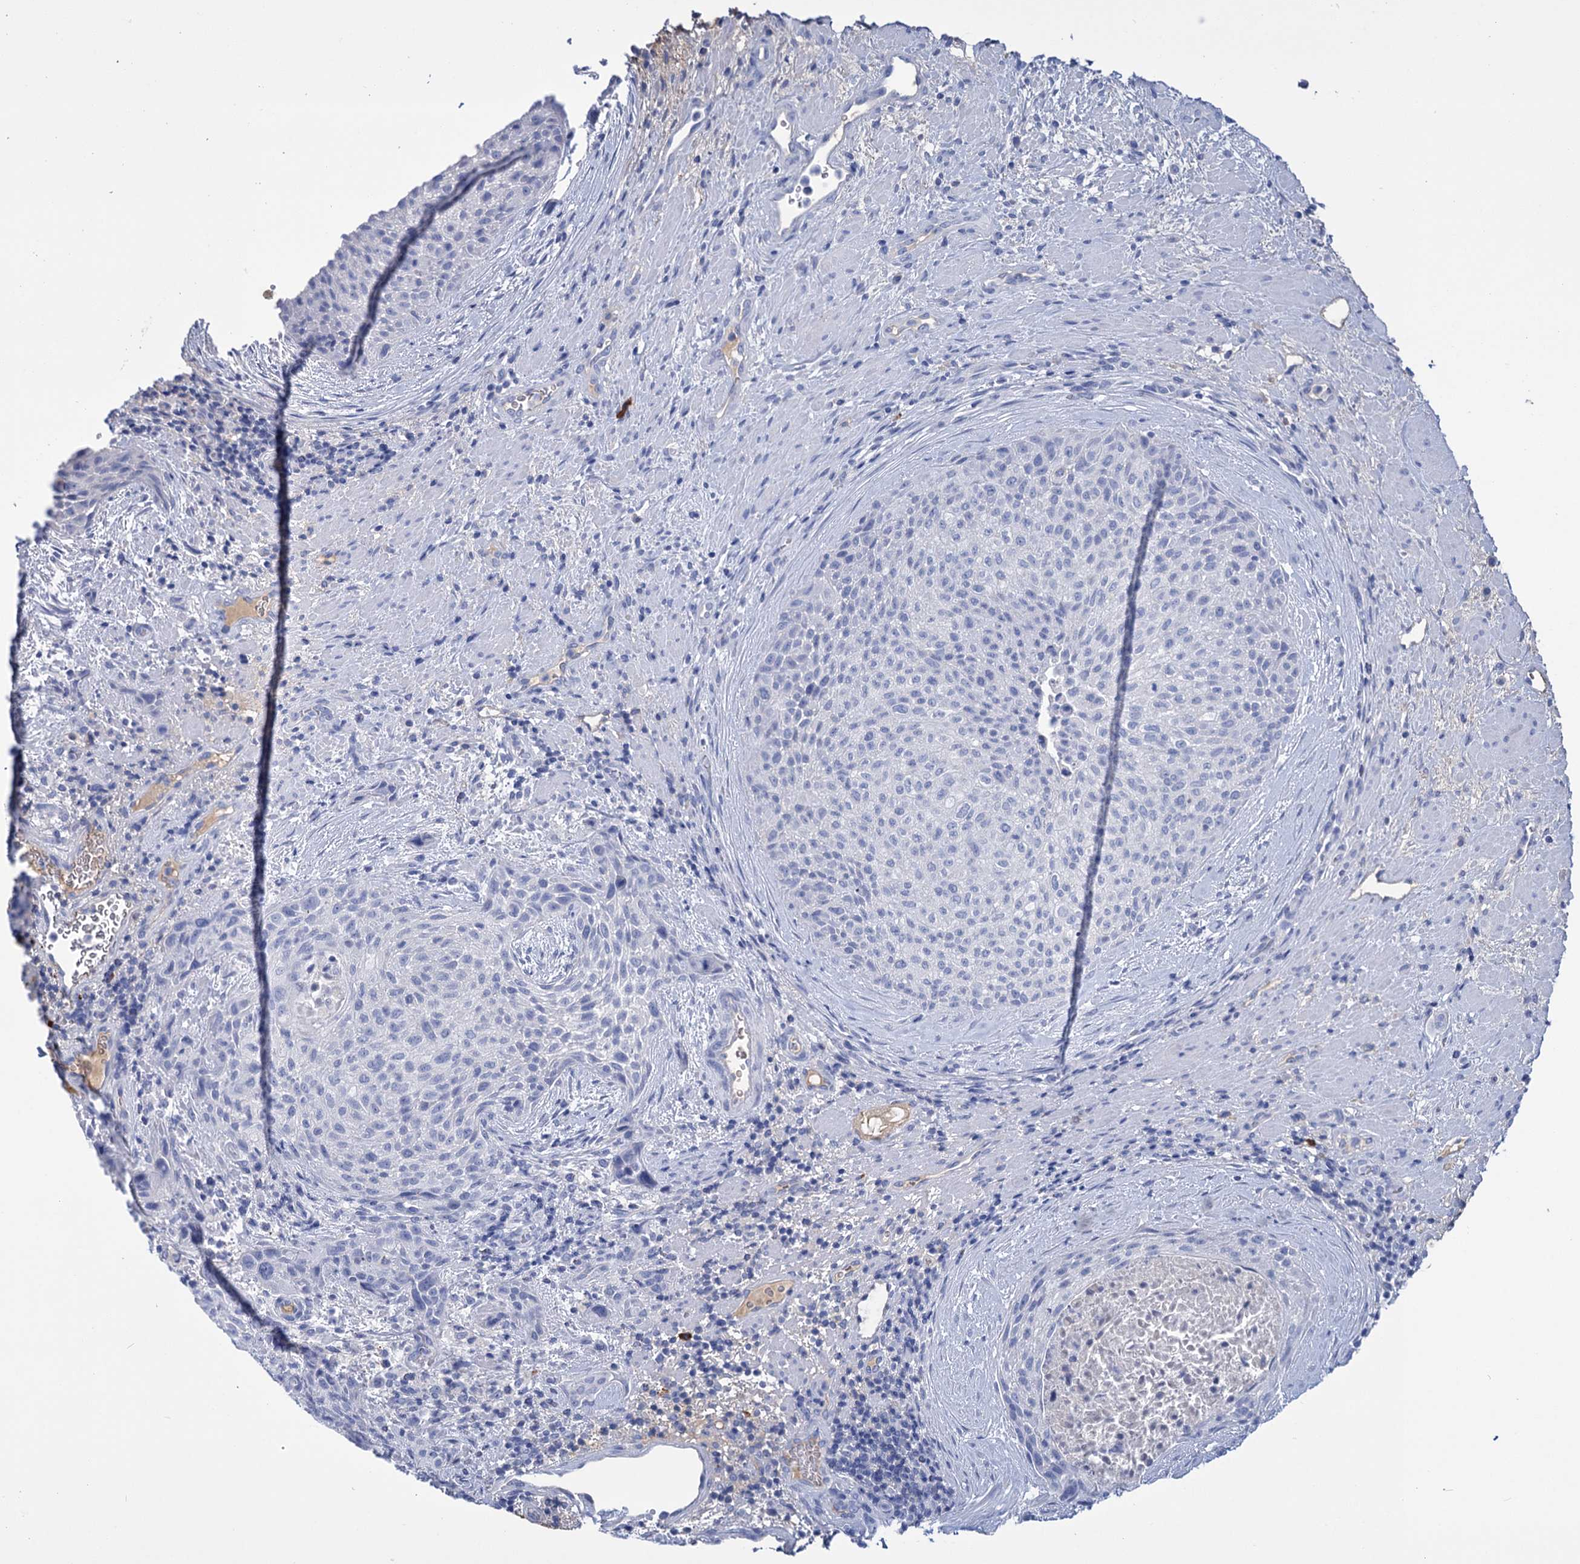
{"staining": {"intensity": "negative", "quantity": "none", "location": "none"}, "tissue": "urothelial cancer", "cell_type": "Tumor cells", "image_type": "cancer", "snomed": [{"axis": "morphology", "description": "Normal tissue, NOS"}, {"axis": "morphology", "description": "Urothelial carcinoma, NOS"}, {"axis": "topography", "description": "Urinary bladder"}, {"axis": "topography", "description": "Peripheral nerve tissue"}], "caption": "Tumor cells show no significant staining in transitional cell carcinoma. (DAB immunohistochemistry (IHC), high magnification).", "gene": "FBXW12", "patient": {"sex": "male", "age": 35}}